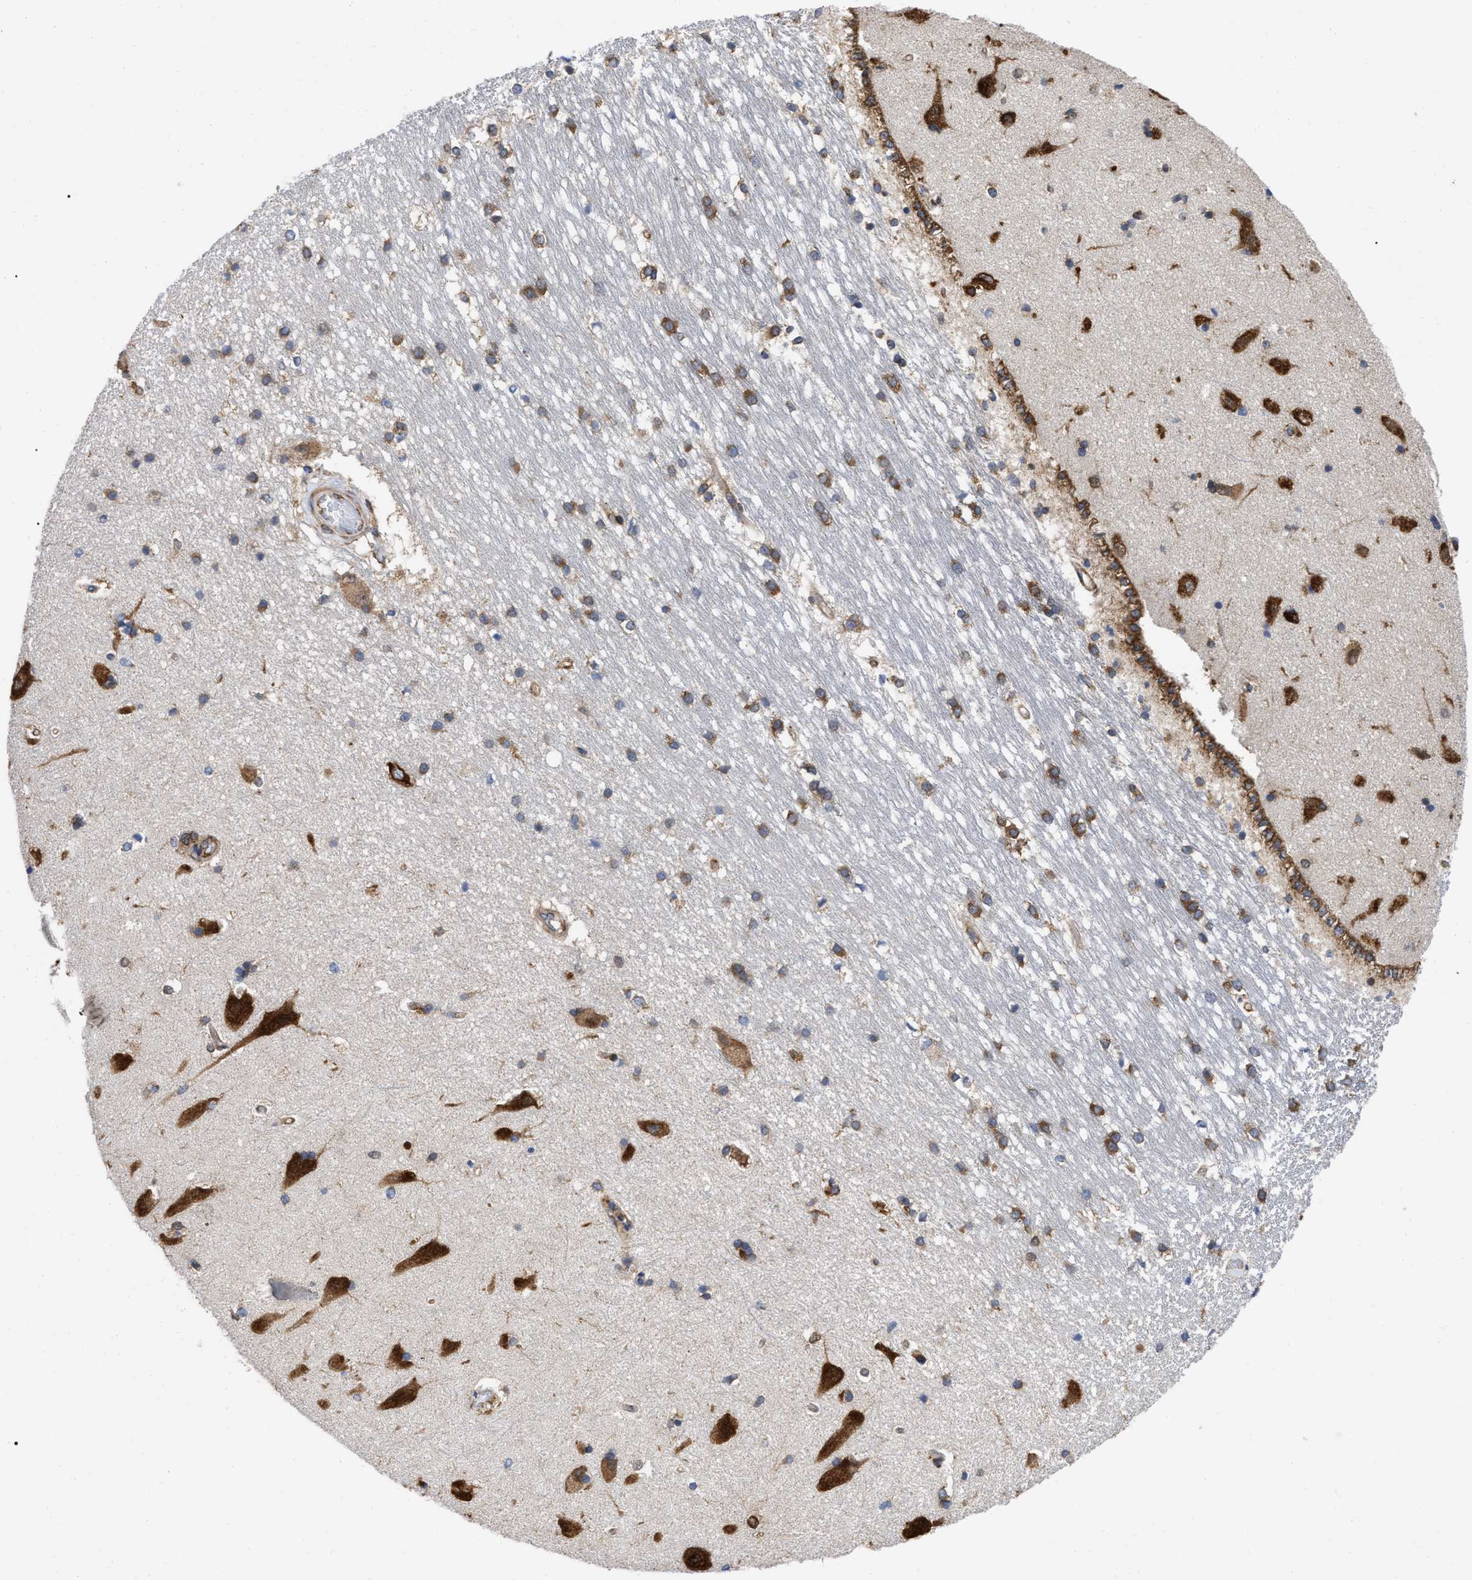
{"staining": {"intensity": "moderate", "quantity": ">75%", "location": "cytoplasmic/membranous"}, "tissue": "hippocampus", "cell_type": "Glial cells", "image_type": "normal", "snomed": [{"axis": "morphology", "description": "Normal tissue, NOS"}, {"axis": "topography", "description": "Hippocampus"}], "caption": "DAB immunohistochemical staining of normal human hippocampus shows moderate cytoplasmic/membranous protein positivity in approximately >75% of glial cells.", "gene": "FAM120A", "patient": {"sex": "male", "age": 45}}